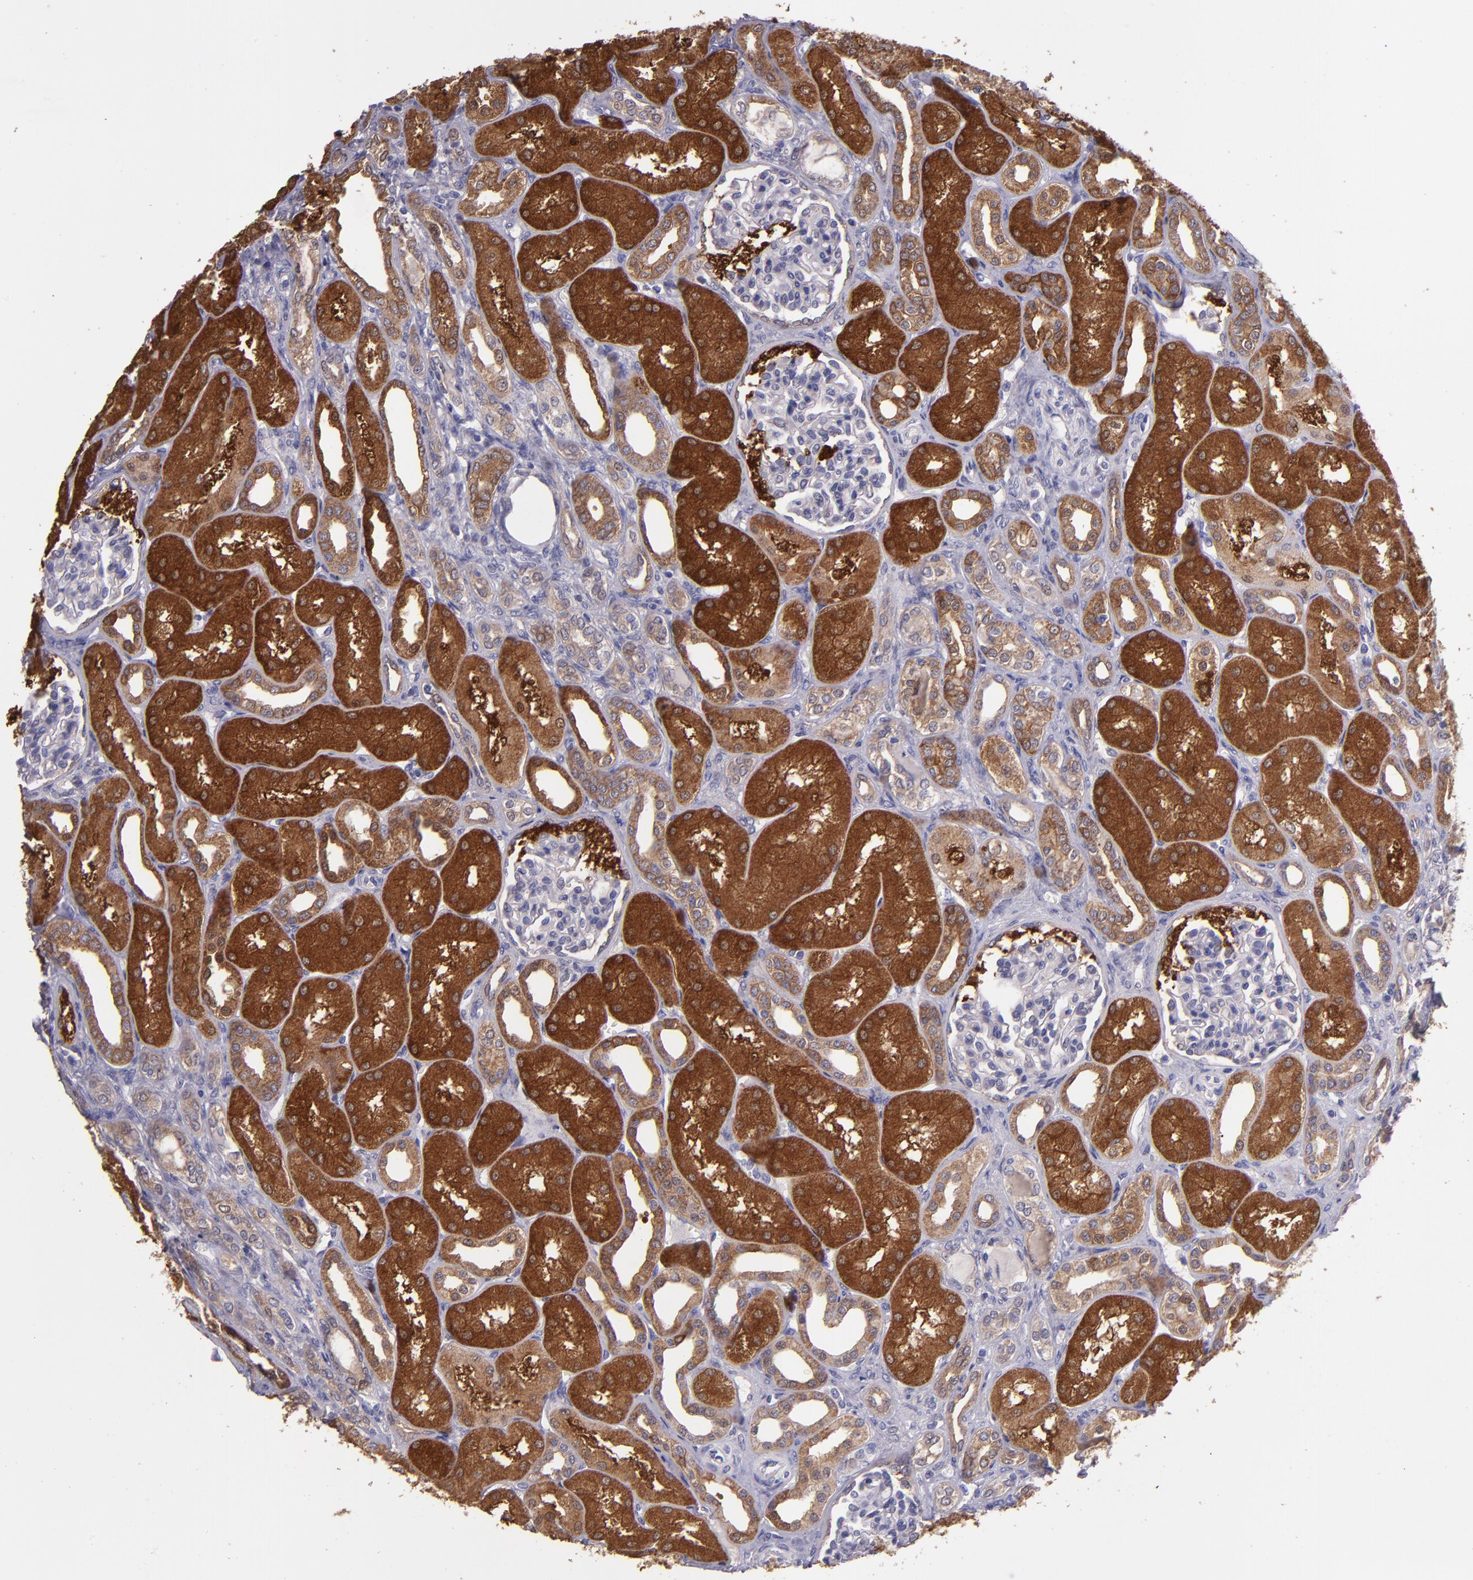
{"staining": {"intensity": "negative", "quantity": "none", "location": "none"}, "tissue": "kidney", "cell_type": "Cells in glomeruli", "image_type": "normal", "snomed": [{"axis": "morphology", "description": "Normal tissue, NOS"}, {"axis": "topography", "description": "Kidney"}], "caption": "Photomicrograph shows no protein expression in cells in glomeruli of normal kidney.", "gene": "PAPPA", "patient": {"sex": "male", "age": 7}}